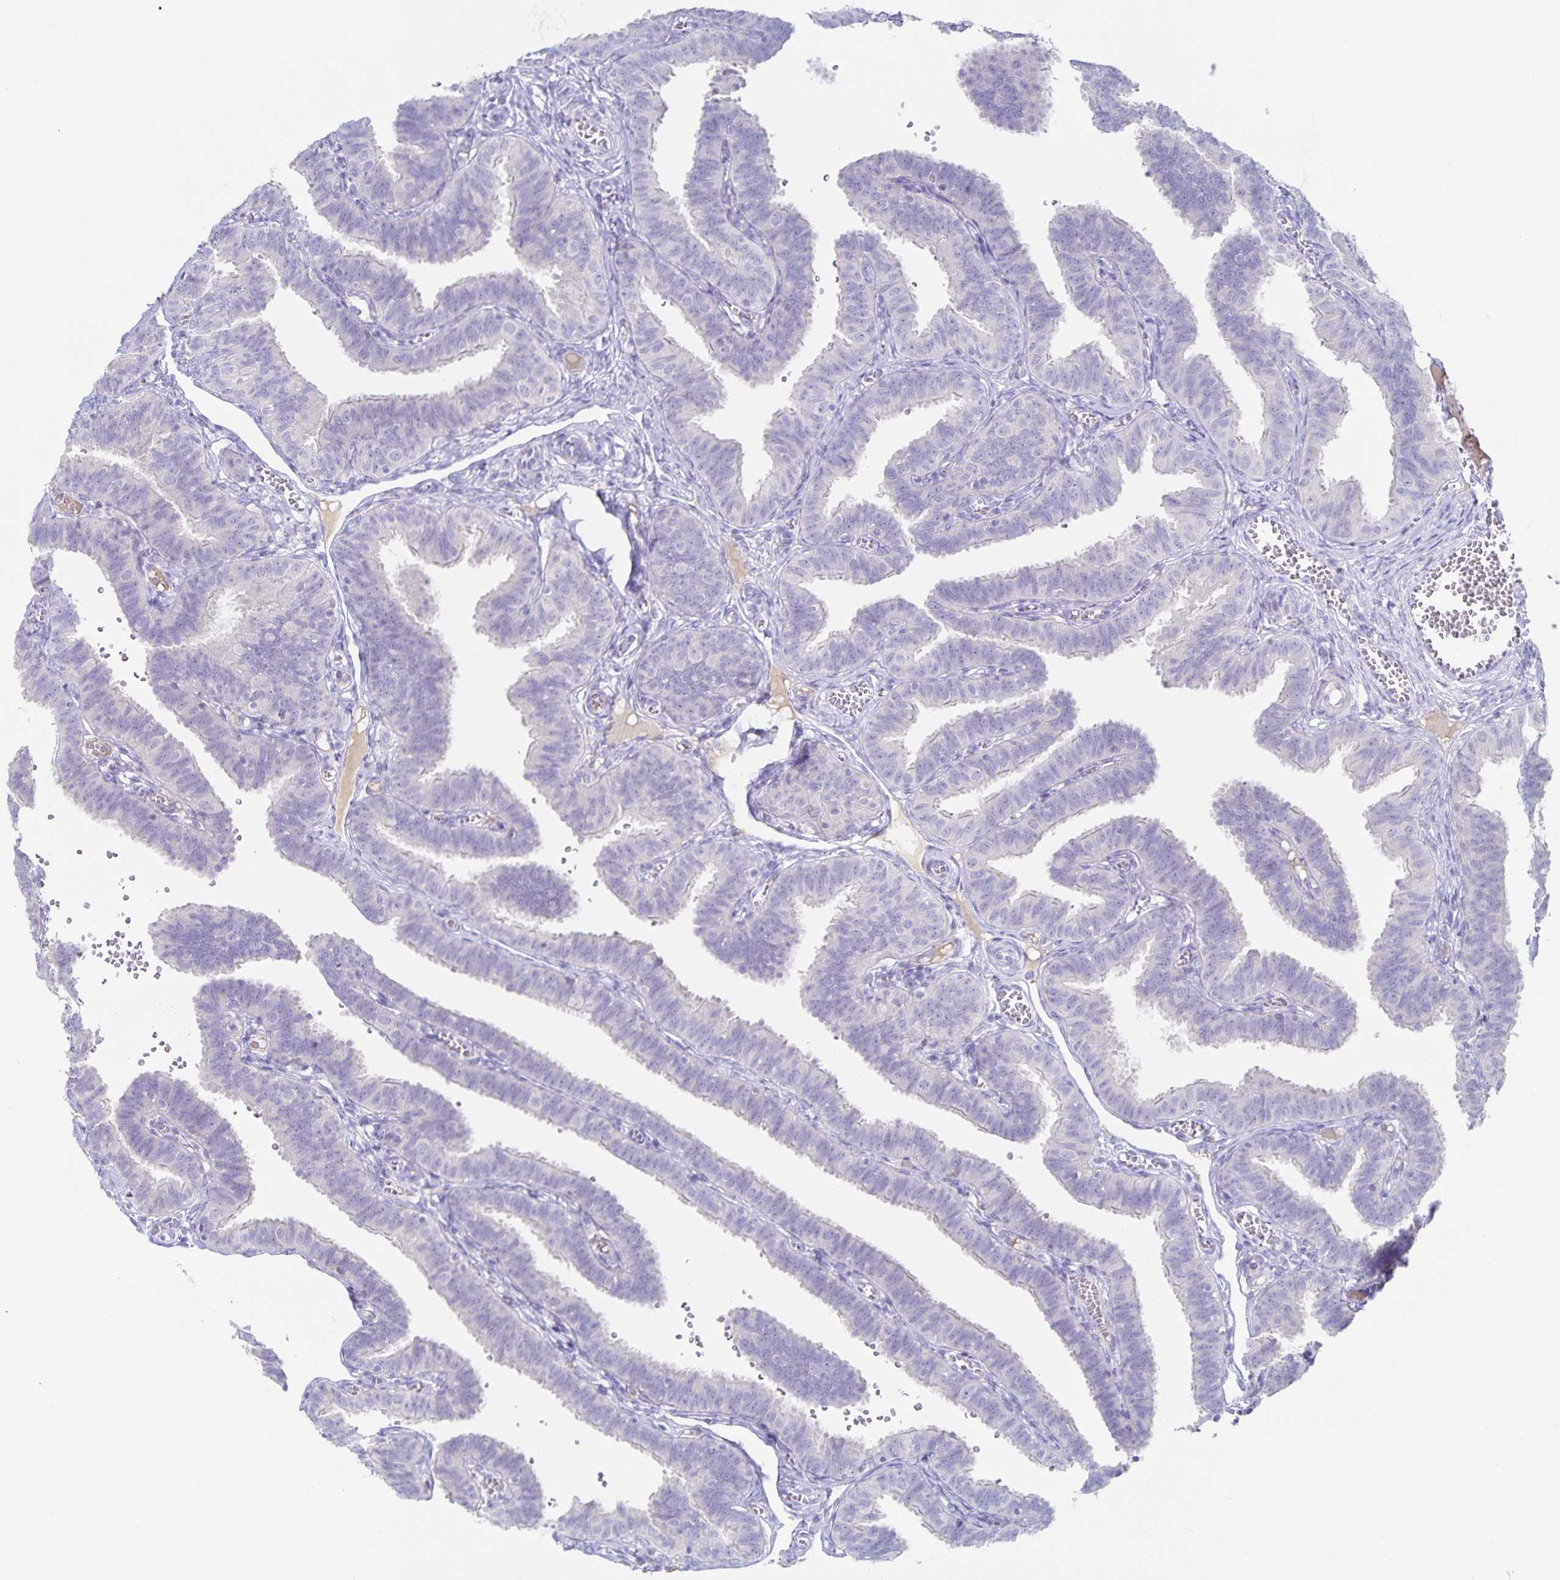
{"staining": {"intensity": "negative", "quantity": "none", "location": "none"}, "tissue": "fallopian tube", "cell_type": "Glandular cells", "image_type": "normal", "snomed": [{"axis": "morphology", "description": "Normal tissue, NOS"}, {"axis": "topography", "description": "Fallopian tube"}], "caption": "Glandular cells show no significant staining in normal fallopian tube. Nuclei are stained in blue.", "gene": "RPL36A", "patient": {"sex": "female", "age": 25}}